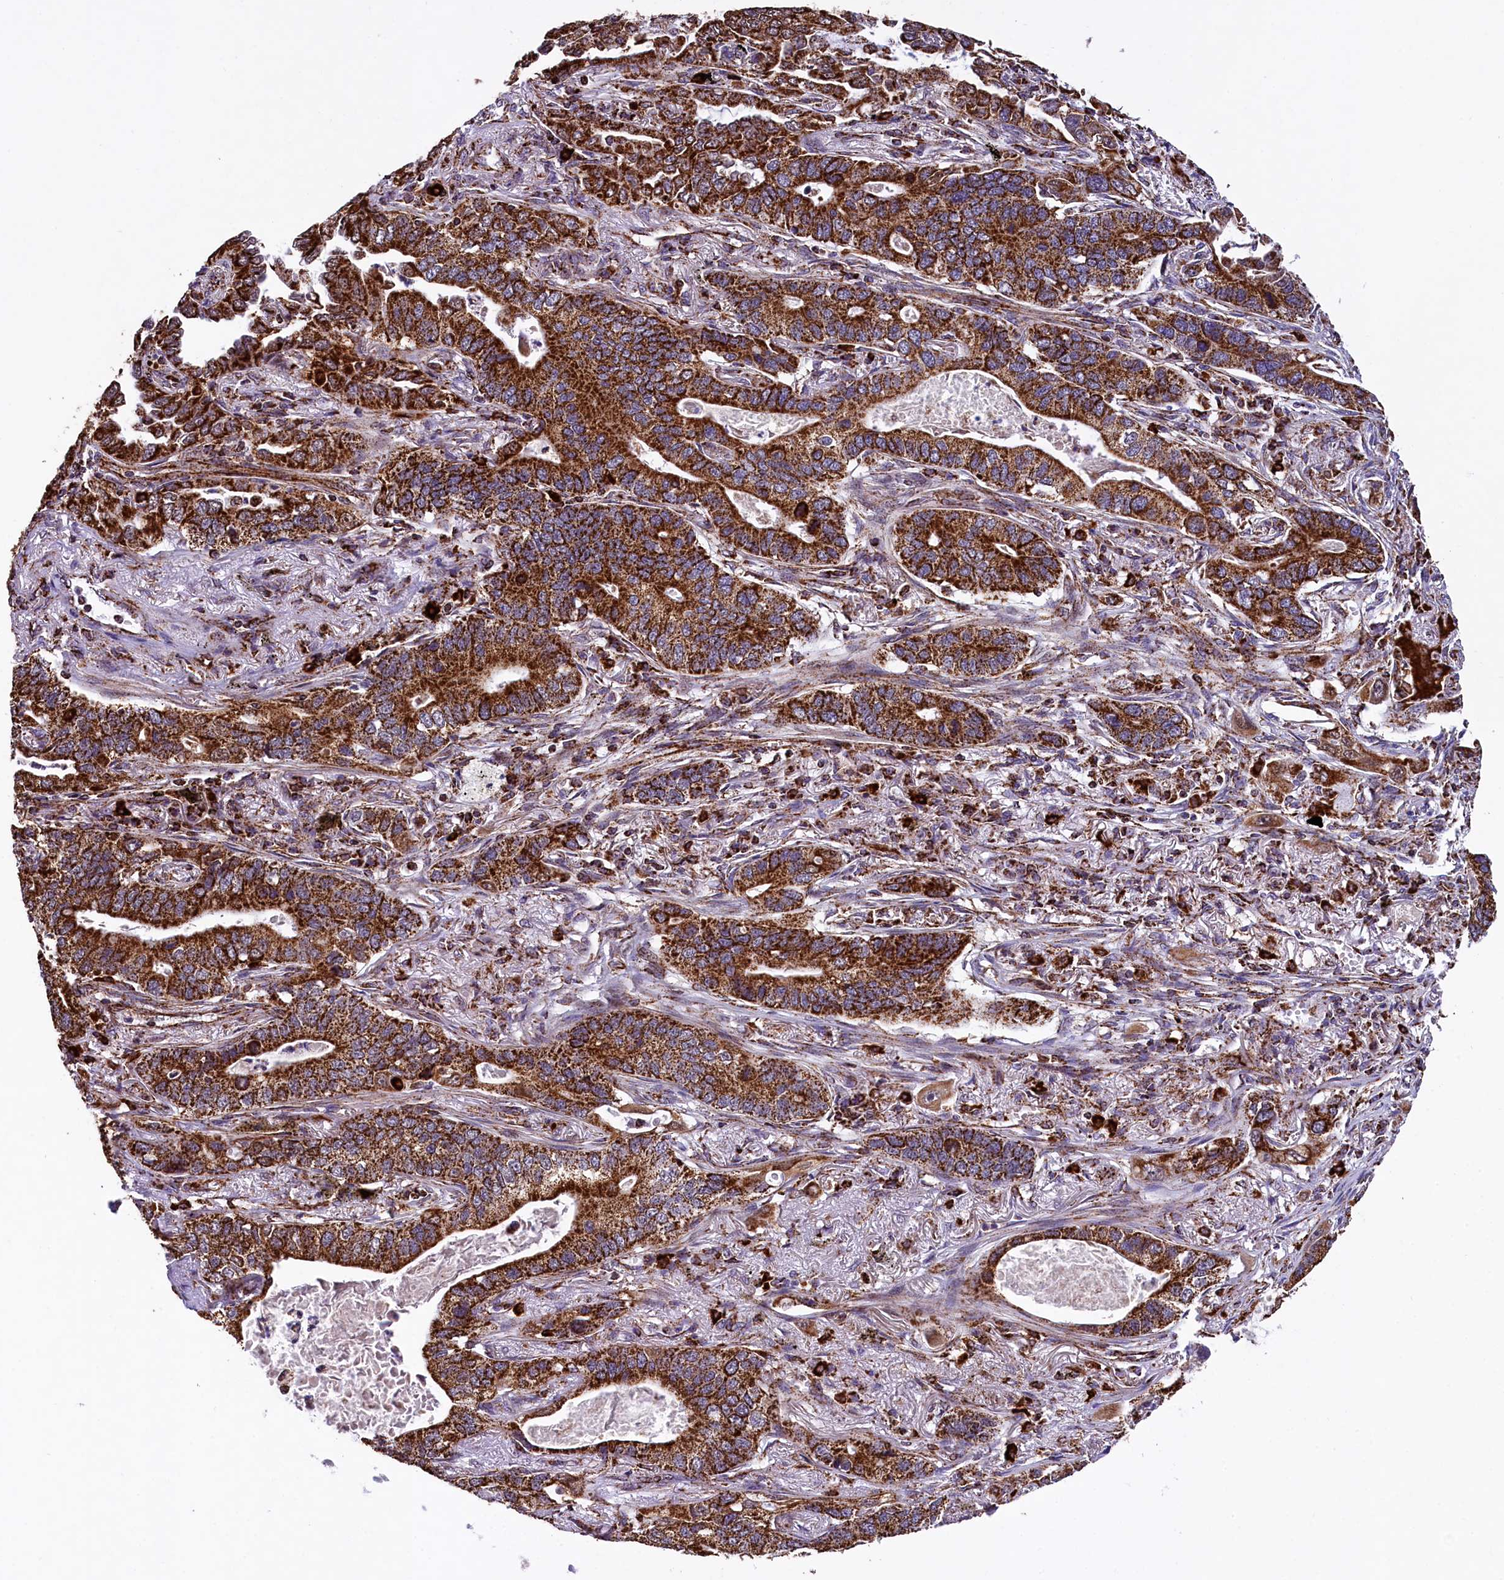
{"staining": {"intensity": "strong", "quantity": ">75%", "location": "cytoplasmic/membranous"}, "tissue": "lung cancer", "cell_type": "Tumor cells", "image_type": "cancer", "snomed": [{"axis": "morphology", "description": "Adenocarcinoma, NOS"}, {"axis": "topography", "description": "Lung"}], "caption": "There is high levels of strong cytoplasmic/membranous staining in tumor cells of lung adenocarcinoma, as demonstrated by immunohistochemical staining (brown color).", "gene": "KLC2", "patient": {"sex": "male", "age": 67}}